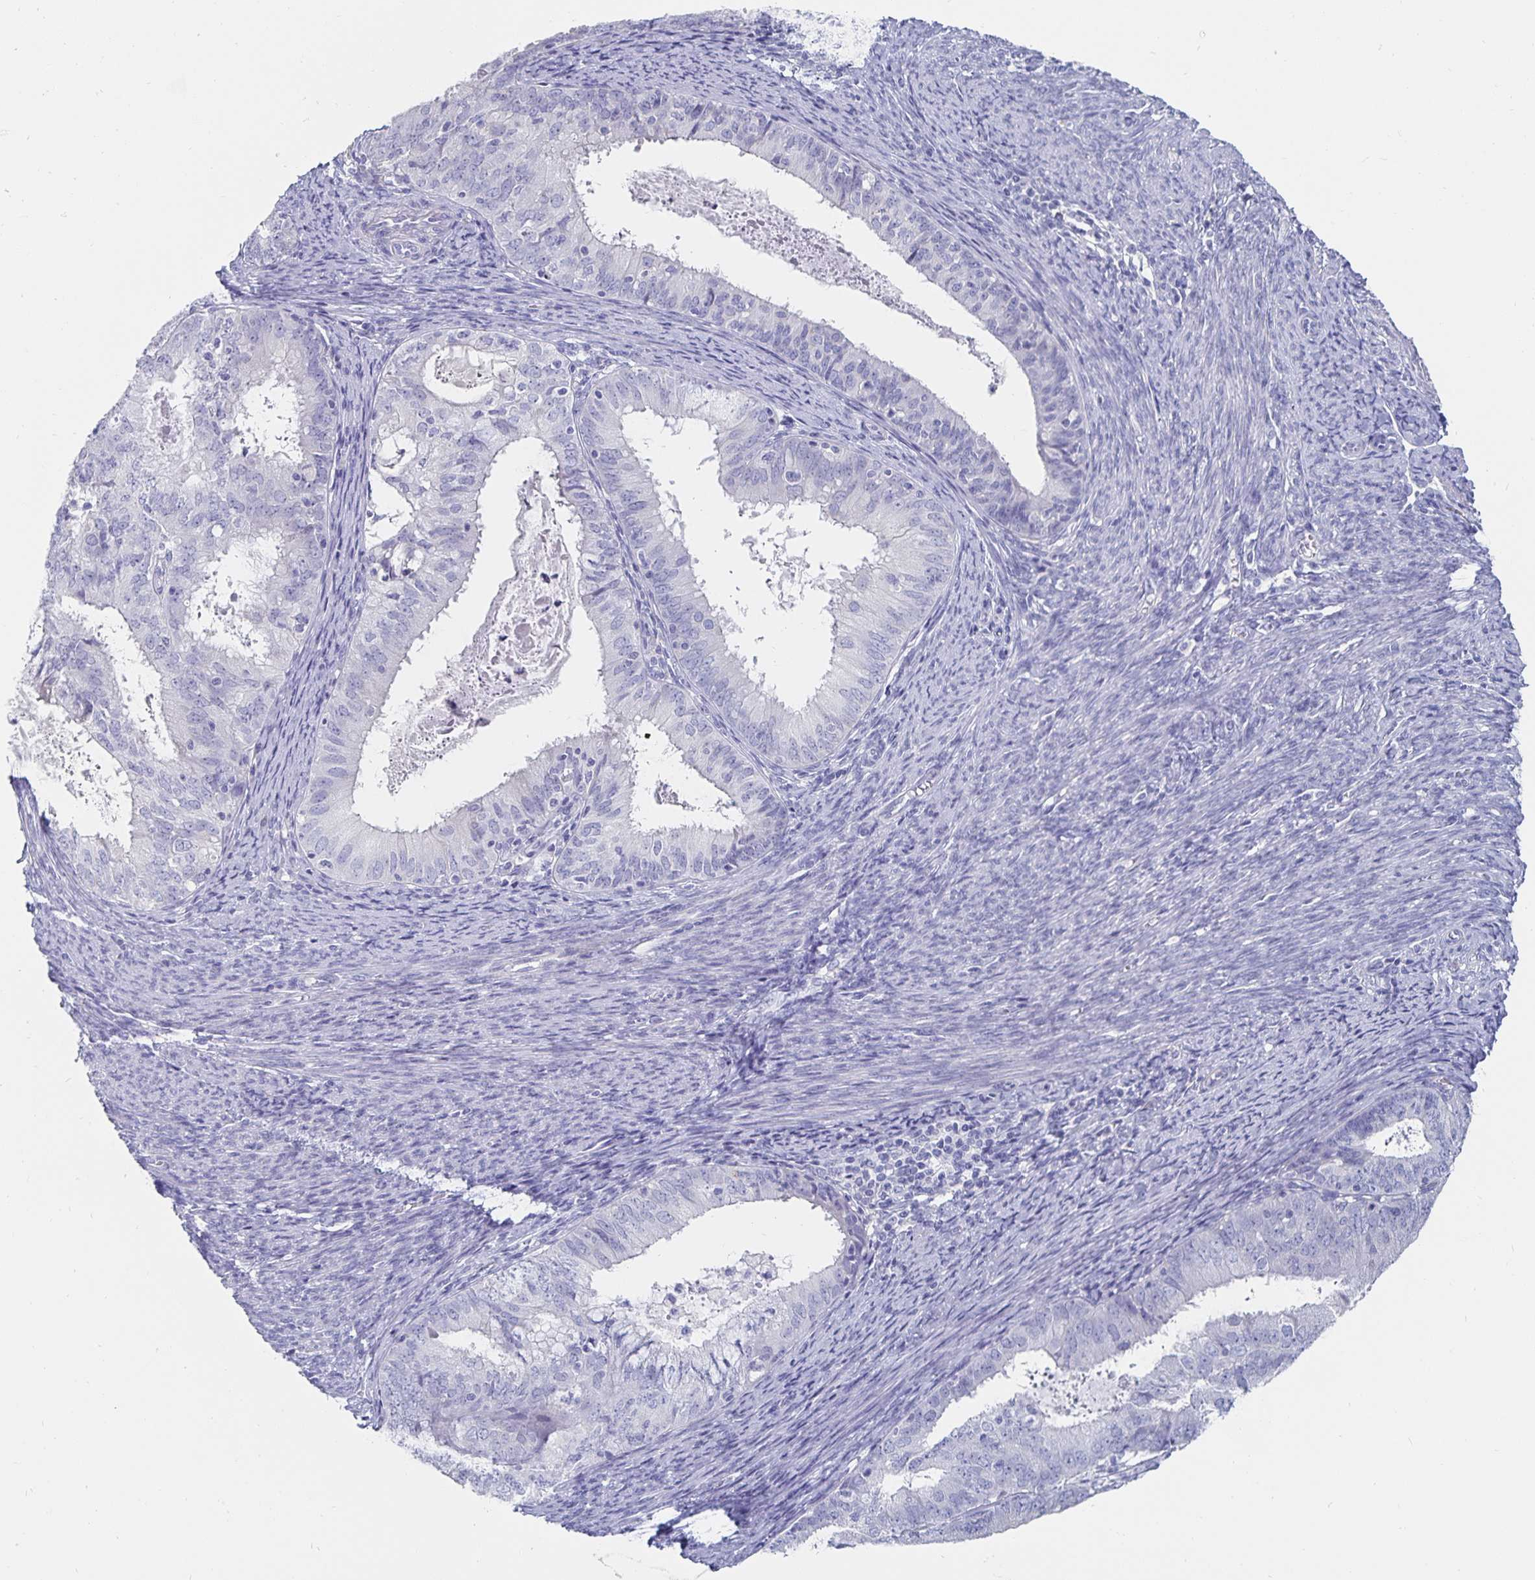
{"staining": {"intensity": "negative", "quantity": "none", "location": "none"}, "tissue": "endometrial cancer", "cell_type": "Tumor cells", "image_type": "cancer", "snomed": [{"axis": "morphology", "description": "Adenocarcinoma, NOS"}, {"axis": "topography", "description": "Endometrium"}], "caption": "This photomicrograph is of endometrial cancer stained with immunohistochemistry to label a protein in brown with the nuclei are counter-stained blue. There is no positivity in tumor cells.", "gene": "CFAP69", "patient": {"sex": "female", "age": 57}}